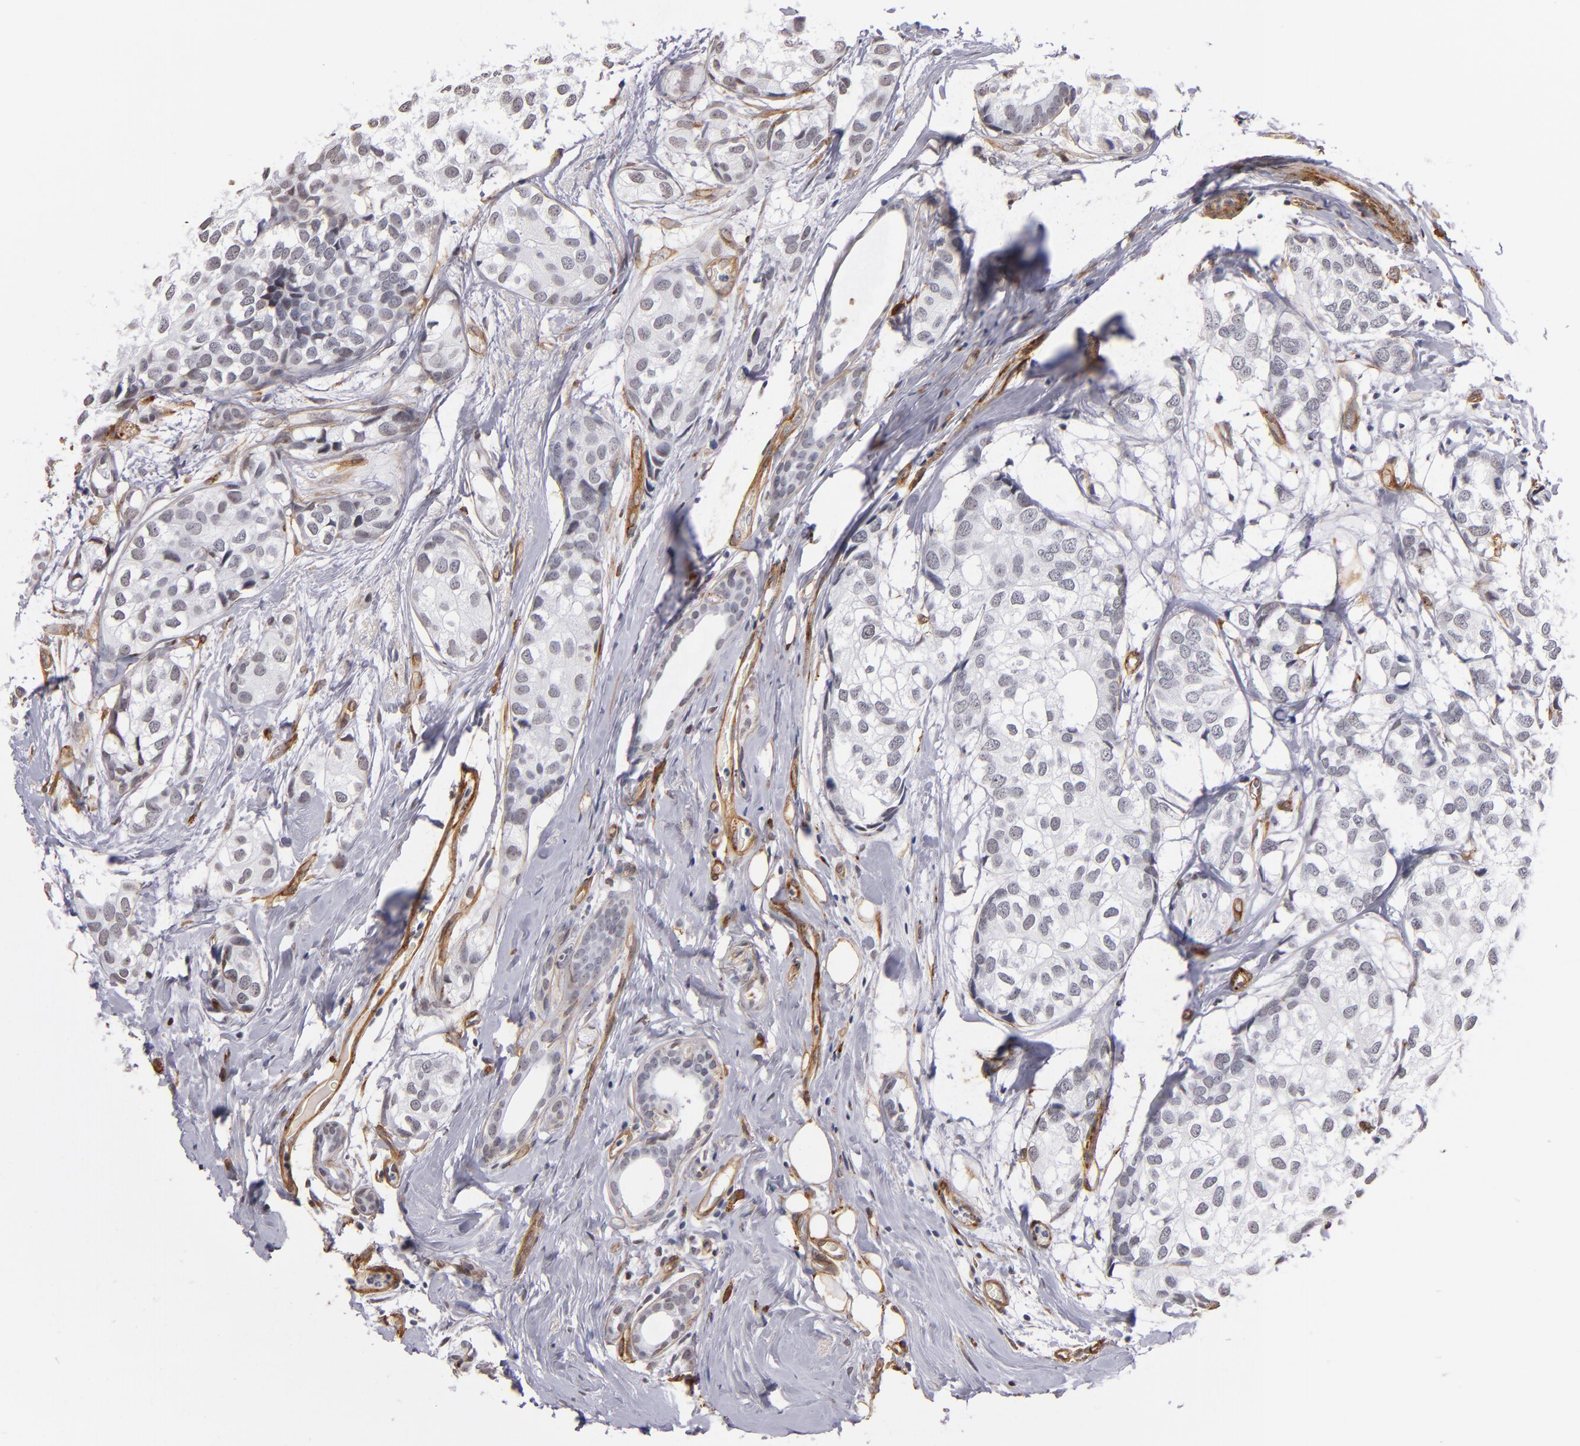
{"staining": {"intensity": "negative", "quantity": "none", "location": "none"}, "tissue": "breast cancer", "cell_type": "Tumor cells", "image_type": "cancer", "snomed": [{"axis": "morphology", "description": "Duct carcinoma"}, {"axis": "topography", "description": "Breast"}], "caption": "Photomicrograph shows no protein staining in tumor cells of breast cancer (infiltrating ductal carcinoma) tissue.", "gene": "LAMC1", "patient": {"sex": "female", "age": 68}}